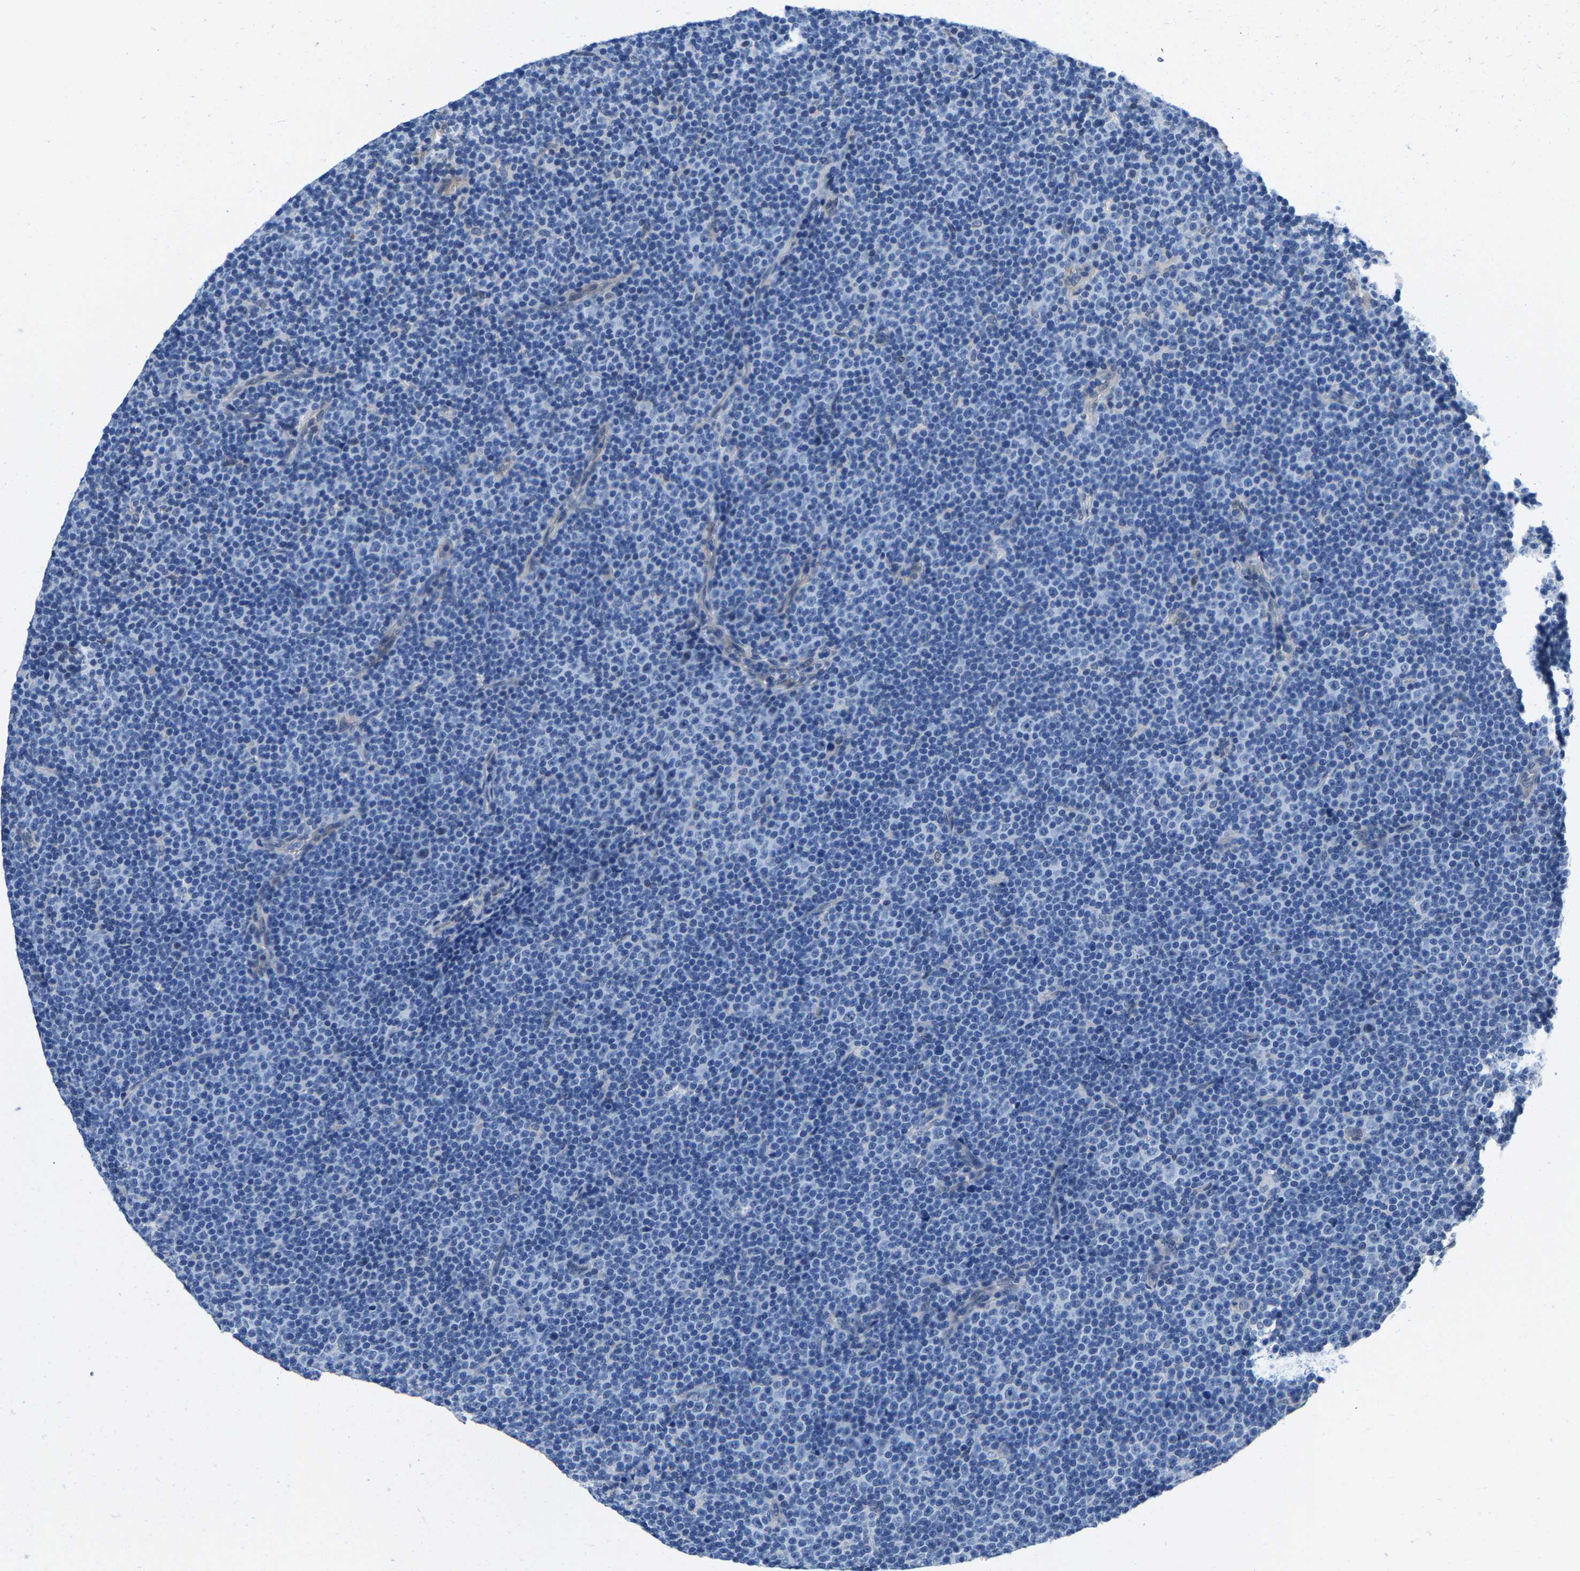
{"staining": {"intensity": "negative", "quantity": "none", "location": "none"}, "tissue": "lymphoma", "cell_type": "Tumor cells", "image_type": "cancer", "snomed": [{"axis": "morphology", "description": "Malignant lymphoma, non-Hodgkin's type, Low grade"}, {"axis": "topography", "description": "Lymph node"}], "caption": "High power microscopy photomicrograph of an IHC photomicrograph of lymphoma, revealing no significant positivity in tumor cells.", "gene": "SSH3", "patient": {"sex": "female", "age": 67}}